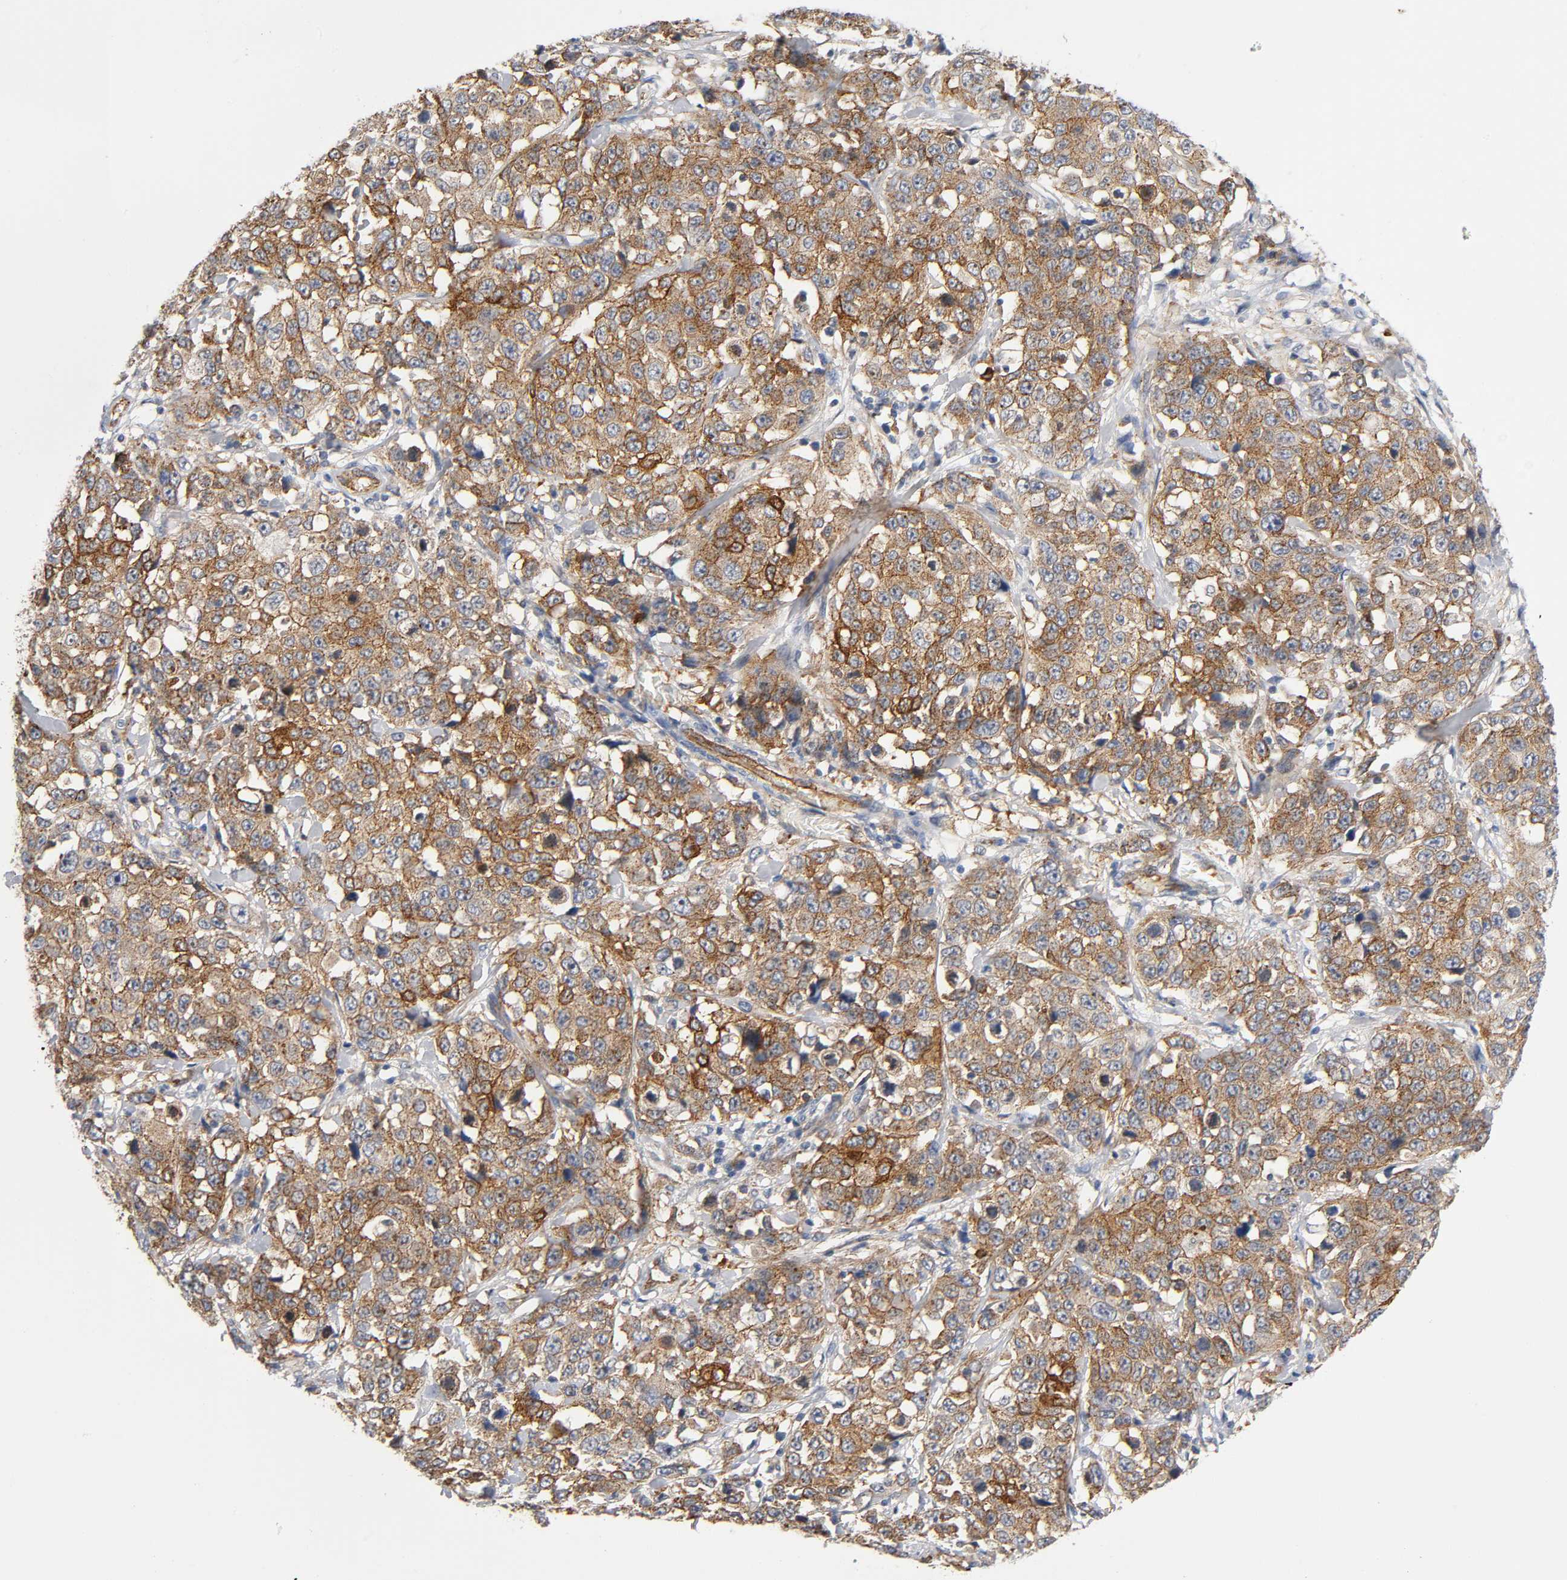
{"staining": {"intensity": "moderate", "quantity": ">75%", "location": "cytoplasmic/membranous"}, "tissue": "stomach cancer", "cell_type": "Tumor cells", "image_type": "cancer", "snomed": [{"axis": "morphology", "description": "Normal tissue, NOS"}, {"axis": "morphology", "description": "Adenocarcinoma, NOS"}, {"axis": "topography", "description": "Stomach"}], "caption": "Protein staining exhibits moderate cytoplasmic/membranous positivity in about >75% of tumor cells in adenocarcinoma (stomach). Nuclei are stained in blue.", "gene": "CD2AP", "patient": {"sex": "male", "age": 48}}